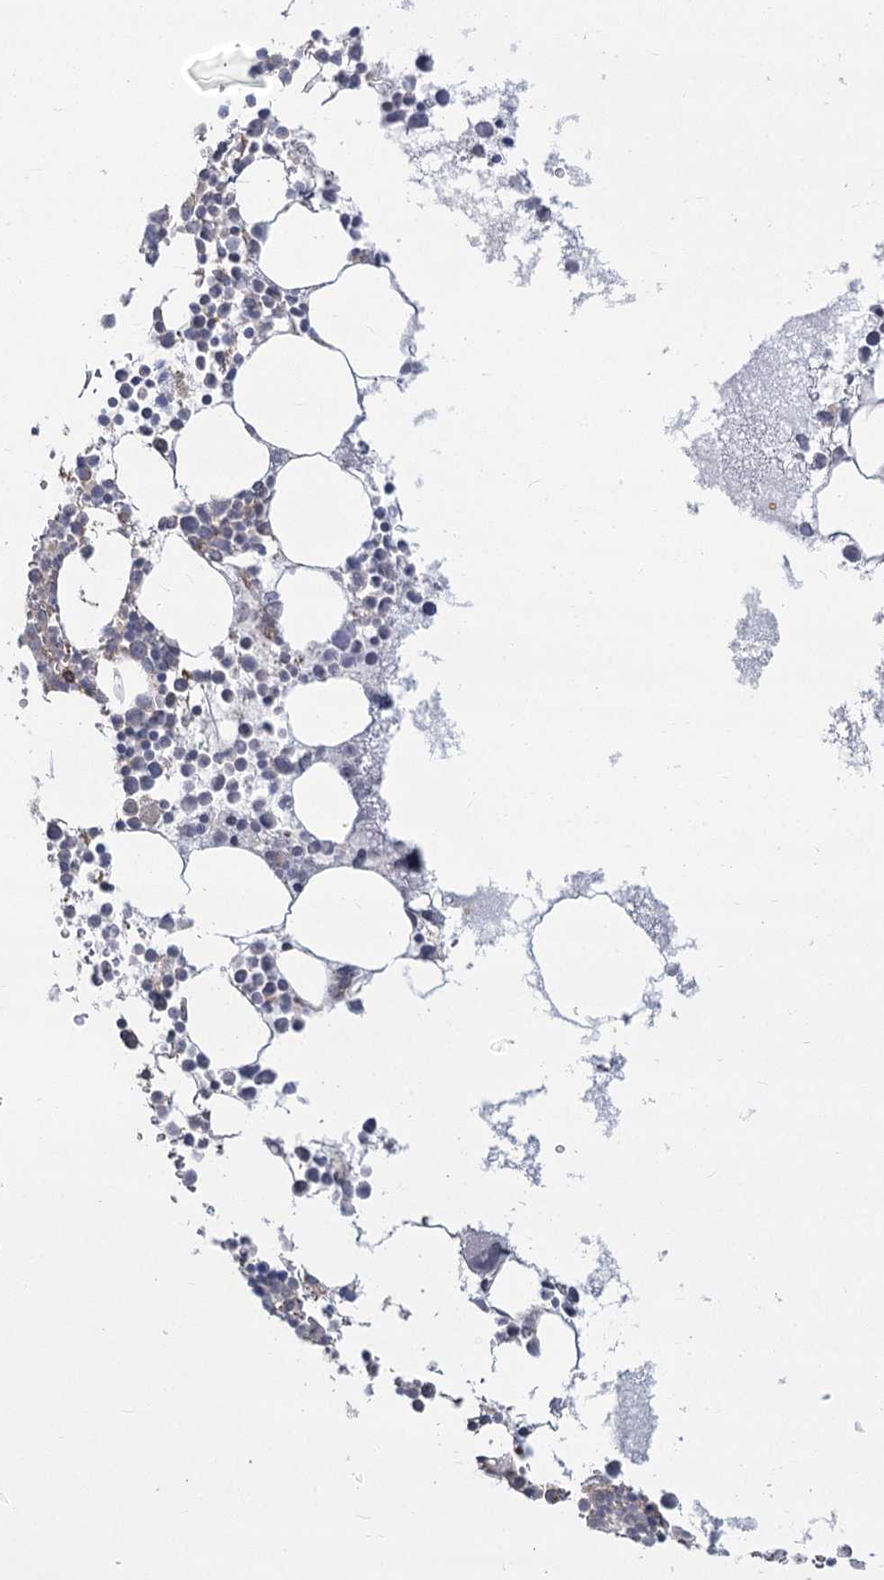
{"staining": {"intensity": "weak", "quantity": "<25%", "location": "cytoplasmic/membranous"}, "tissue": "bone marrow", "cell_type": "Hematopoietic cells", "image_type": "normal", "snomed": [{"axis": "morphology", "description": "Normal tissue, NOS"}, {"axis": "topography", "description": "Bone marrow"}], "caption": "Immunohistochemistry (IHC) photomicrograph of benign bone marrow: human bone marrow stained with DAB demonstrates no significant protein positivity in hematopoietic cells. (DAB IHC with hematoxylin counter stain).", "gene": "AP2M1", "patient": {"sex": "female", "age": 78}}